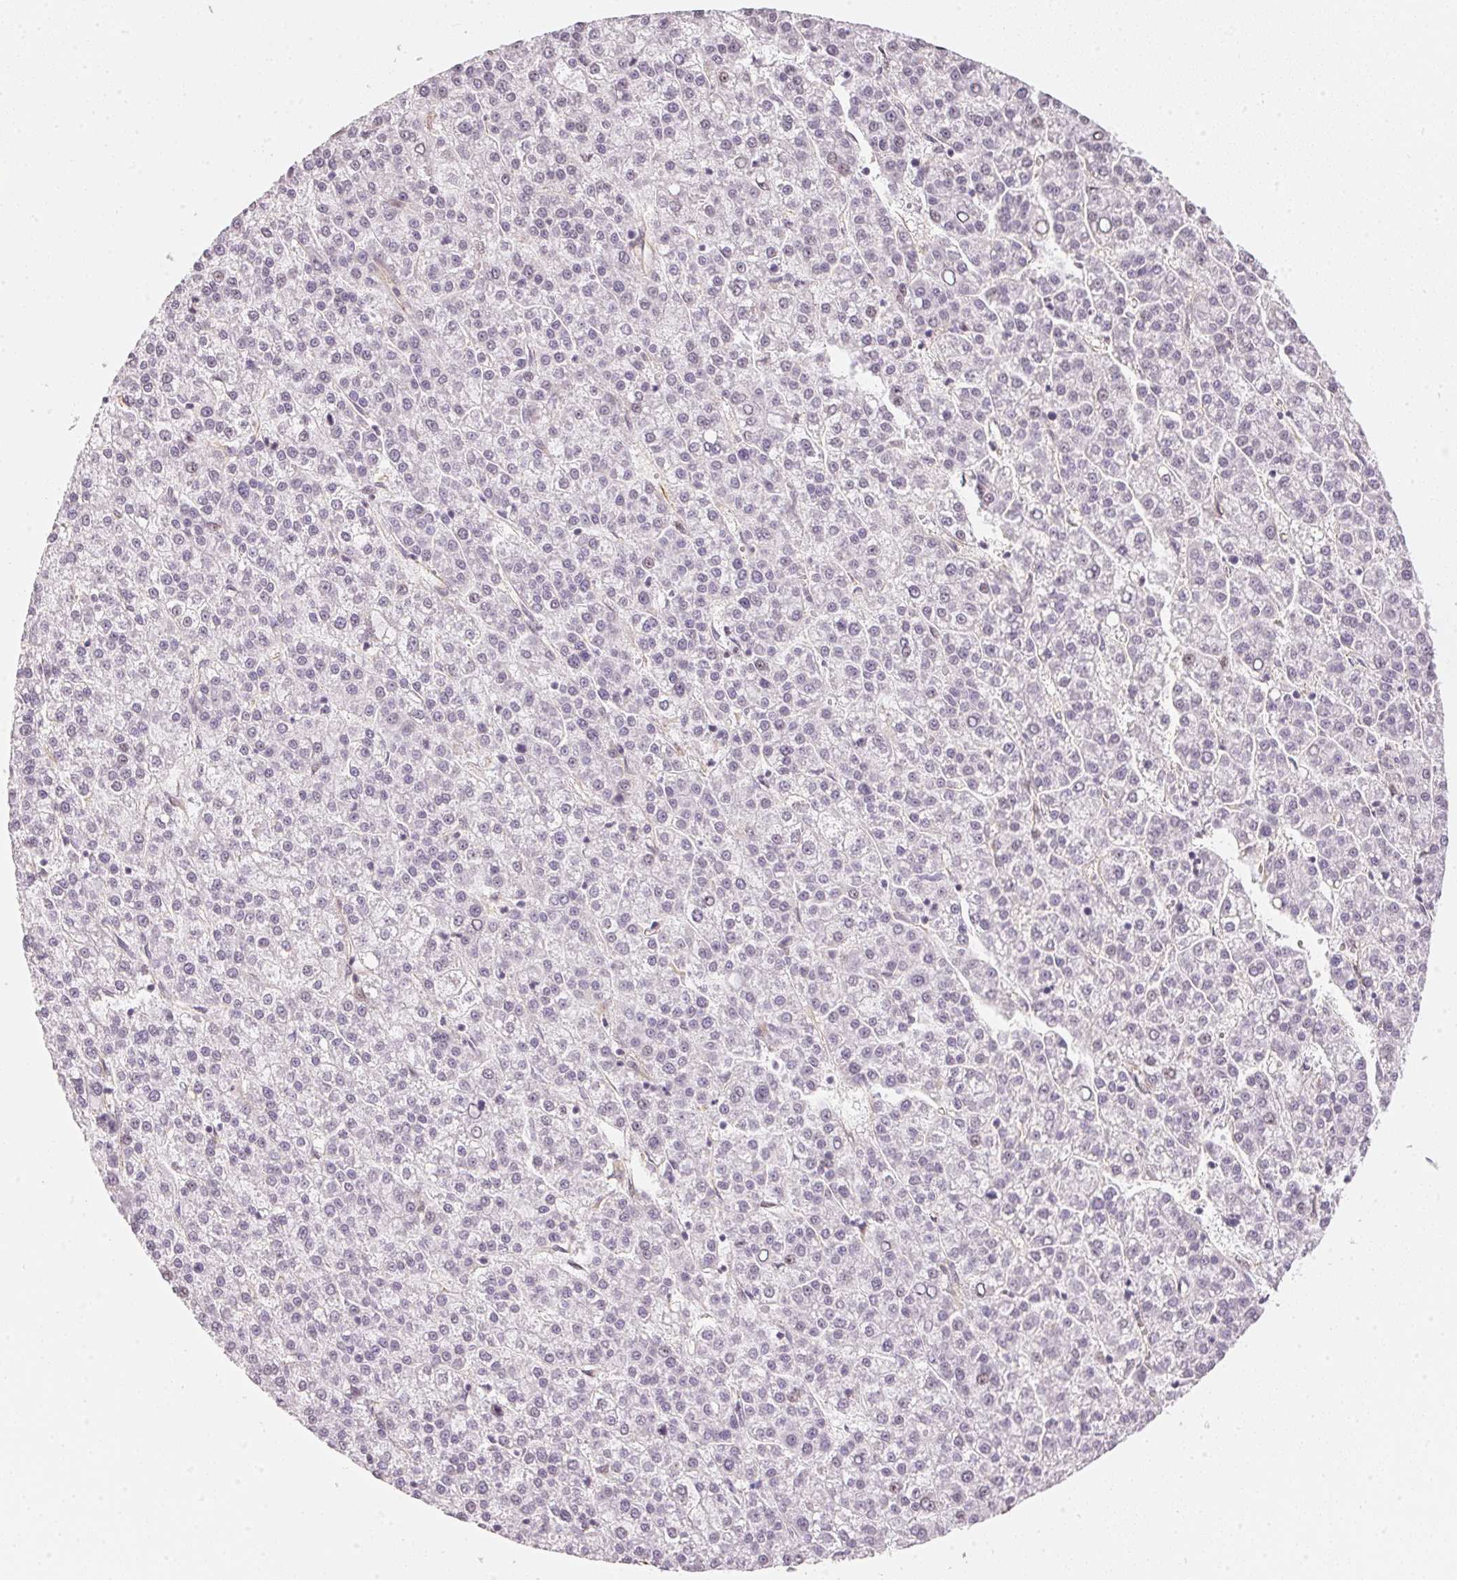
{"staining": {"intensity": "negative", "quantity": "none", "location": "none"}, "tissue": "liver cancer", "cell_type": "Tumor cells", "image_type": "cancer", "snomed": [{"axis": "morphology", "description": "Carcinoma, Hepatocellular, NOS"}, {"axis": "topography", "description": "Liver"}], "caption": "Immunohistochemistry of hepatocellular carcinoma (liver) demonstrates no expression in tumor cells.", "gene": "FOXR2", "patient": {"sex": "female", "age": 58}}